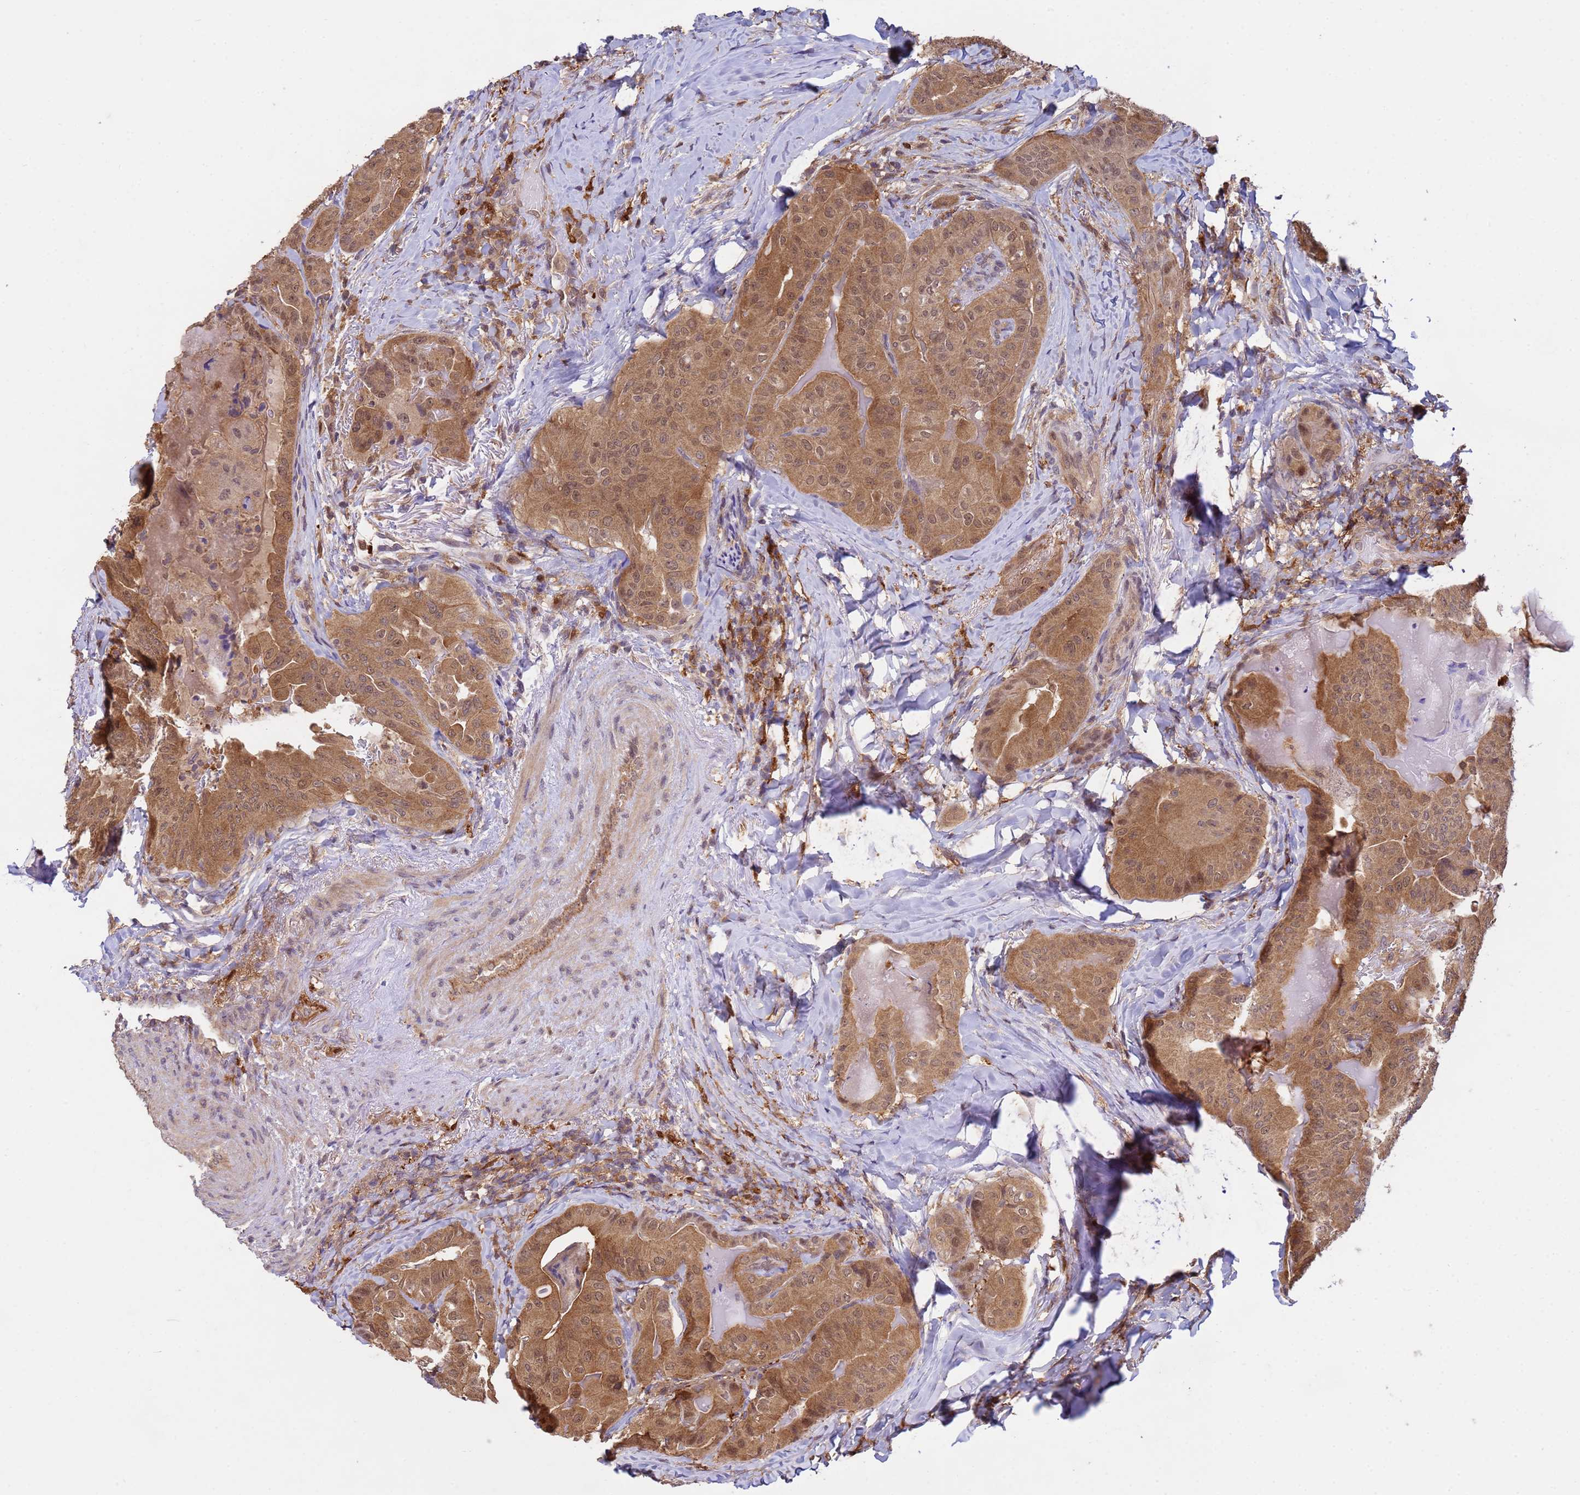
{"staining": {"intensity": "moderate", "quantity": ">75%", "location": "cytoplasmic/membranous,nuclear"}, "tissue": "thyroid cancer", "cell_type": "Tumor cells", "image_type": "cancer", "snomed": [{"axis": "morphology", "description": "Papillary adenocarcinoma, NOS"}, {"axis": "topography", "description": "Thyroid gland"}], "caption": "Papillary adenocarcinoma (thyroid) was stained to show a protein in brown. There is medium levels of moderate cytoplasmic/membranous and nuclear staining in approximately >75% of tumor cells.", "gene": "NPEPPS", "patient": {"sex": "female", "age": 68}}